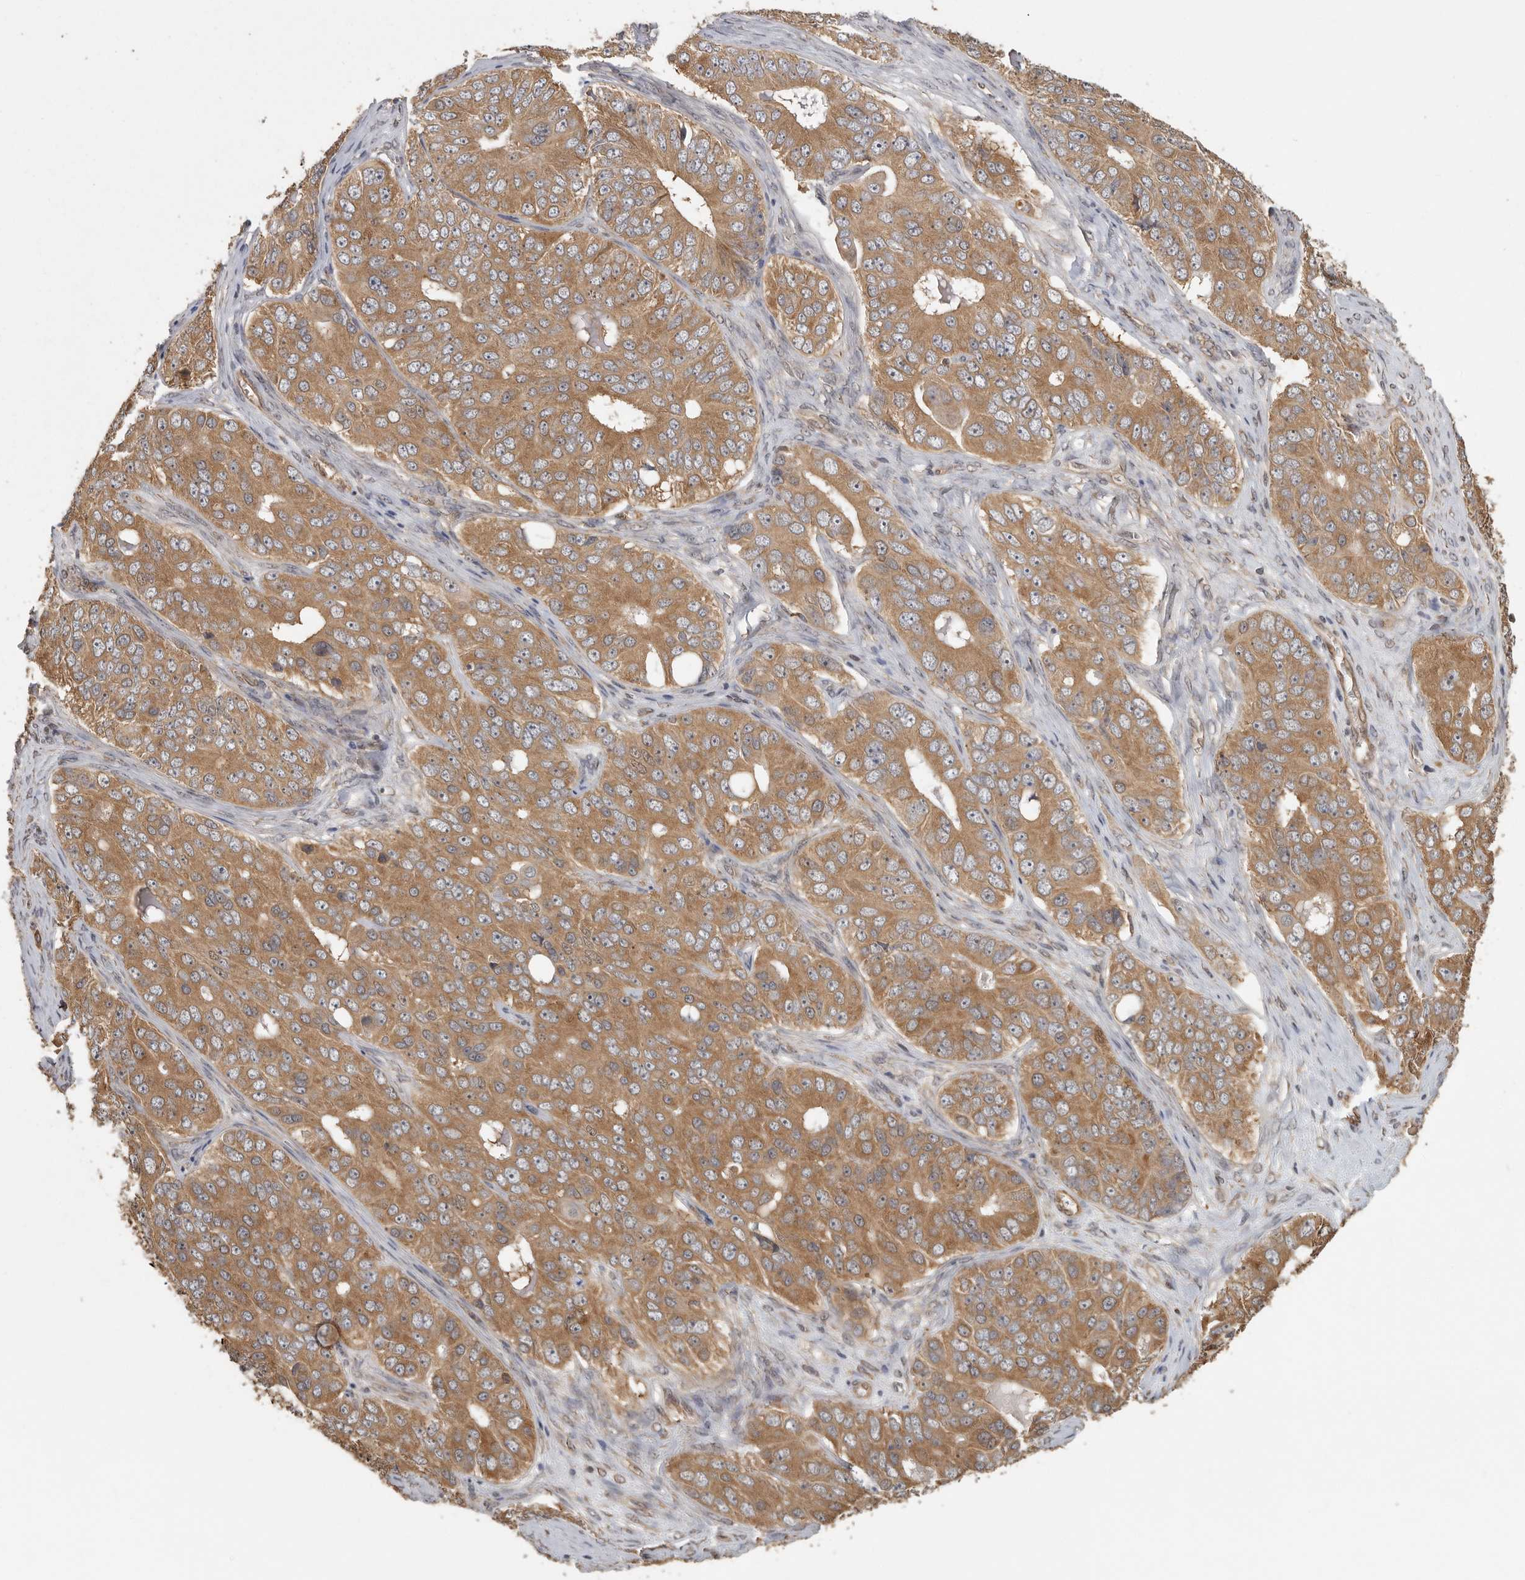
{"staining": {"intensity": "moderate", "quantity": ">75%", "location": "cytoplasmic/membranous"}, "tissue": "ovarian cancer", "cell_type": "Tumor cells", "image_type": "cancer", "snomed": [{"axis": "morphology", "description": "Carcinoma, endometroid"}, {"axis": "topography", "description": "Ovary"}], "caption": "DAB (3,3'-diaminobenzidine) immunohistochemical staining of ovarian endometroid carcinoma shows moderate cytoplasmic/membranous protein staining in approximately >75% of tumor cells.", "gene": "CCT8", "patient": {"sex": "female", "age": 51}}